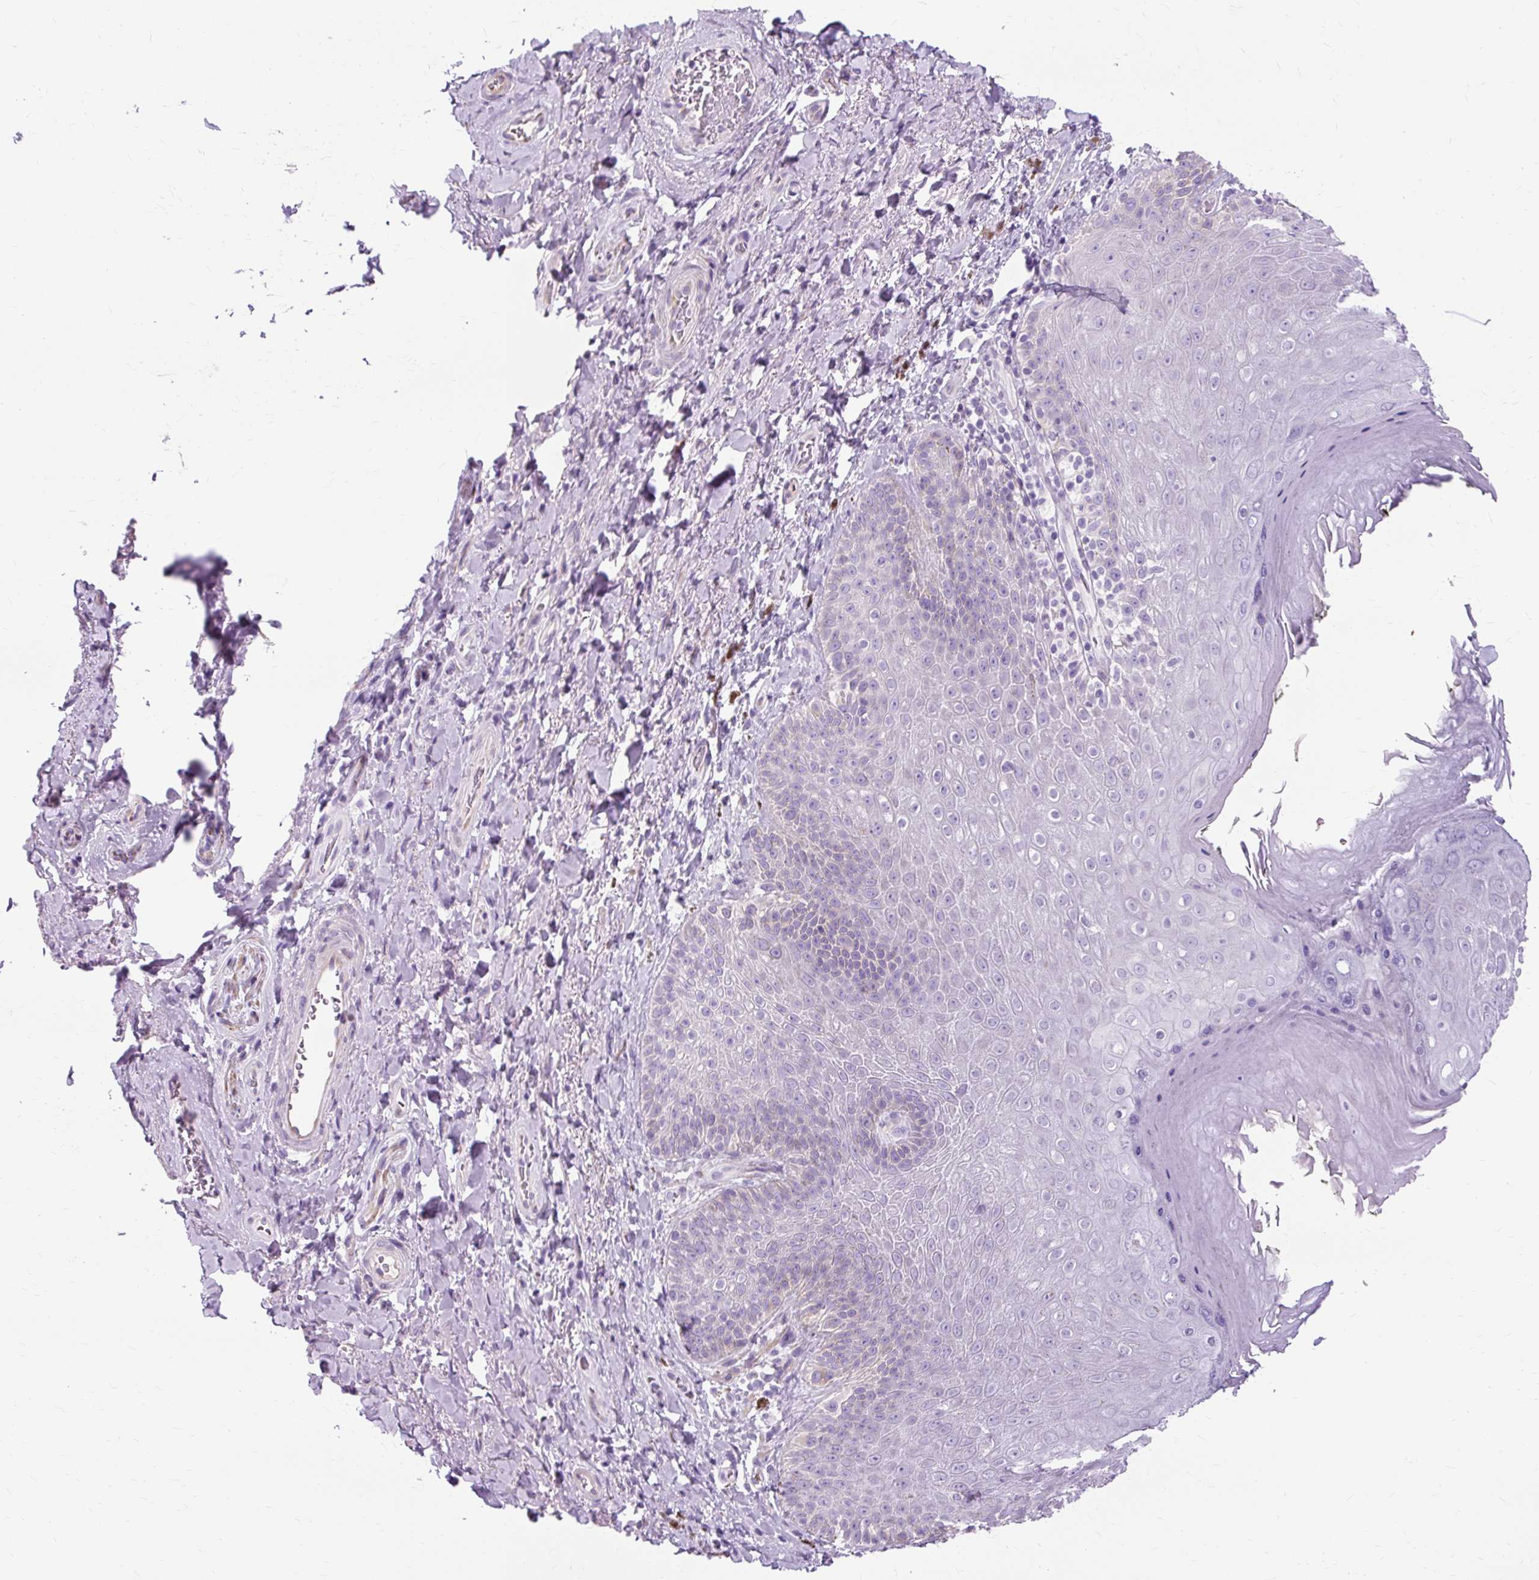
{"staining": {"intensity": "negative", "quantity": "none", "location": "none"}, "tissue": "skin", "cell_type": "Epidermal cells", "image_type": "normal", "snomed": [{"axis": "morphology", "description": "Normal tissue, NOS"}, {"axis": "topography", "description": "Anal"}, {"axis": "topography", "description": "Peripheral nerve tissue"}], "caption": "An immunohistochemistry (IHC) photomicrograph of unremarkable skin is shown. There is no staining in epidermal cells of skin. (DAB (3,3'-diaminobenzidine) immunohistochemistry (IHC), high magnification).", "gene": "TMEM89", "patient": {"sex": "male", "age": 53}}